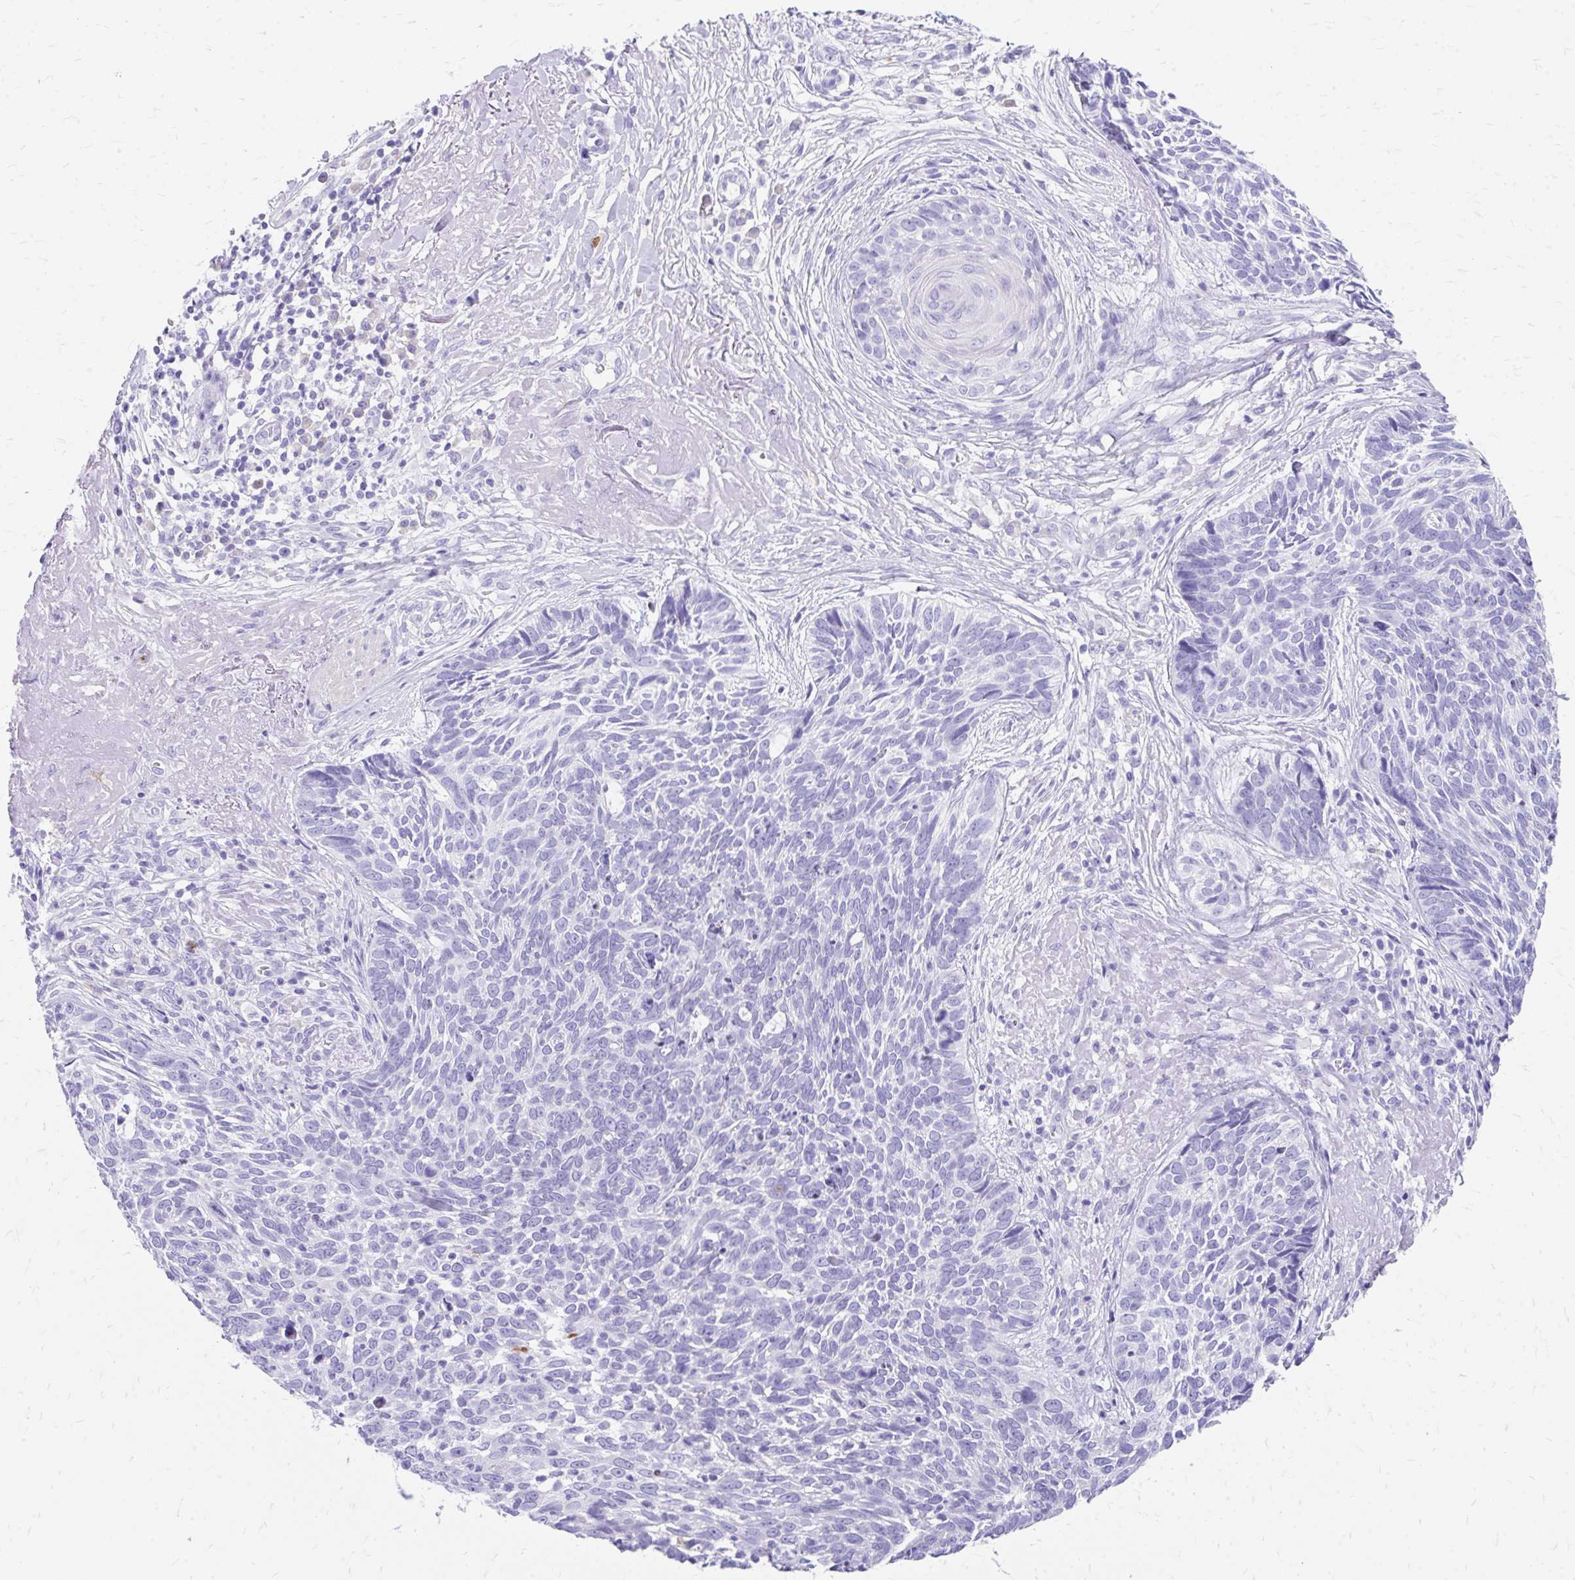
{"staining": {"intensity": "negative", "quantity": "none", "location": "none"}, "tissue": "skin cancer", "cell_type": "Tumor cells", "image_type": "cancer", "snomed": [{"axis": "morphology", "description": "Basal cell carcinoma"}, {"axis": "topography", "description": "Skin"}, {"axis": "topography", "description": "Skin of face"}], "caption": "There is no significant expression in tumor cells of skin cancer (basal cell carcinoma).", "gene": "ZNF699", "patient": {"sex": "female", "age": 95}}